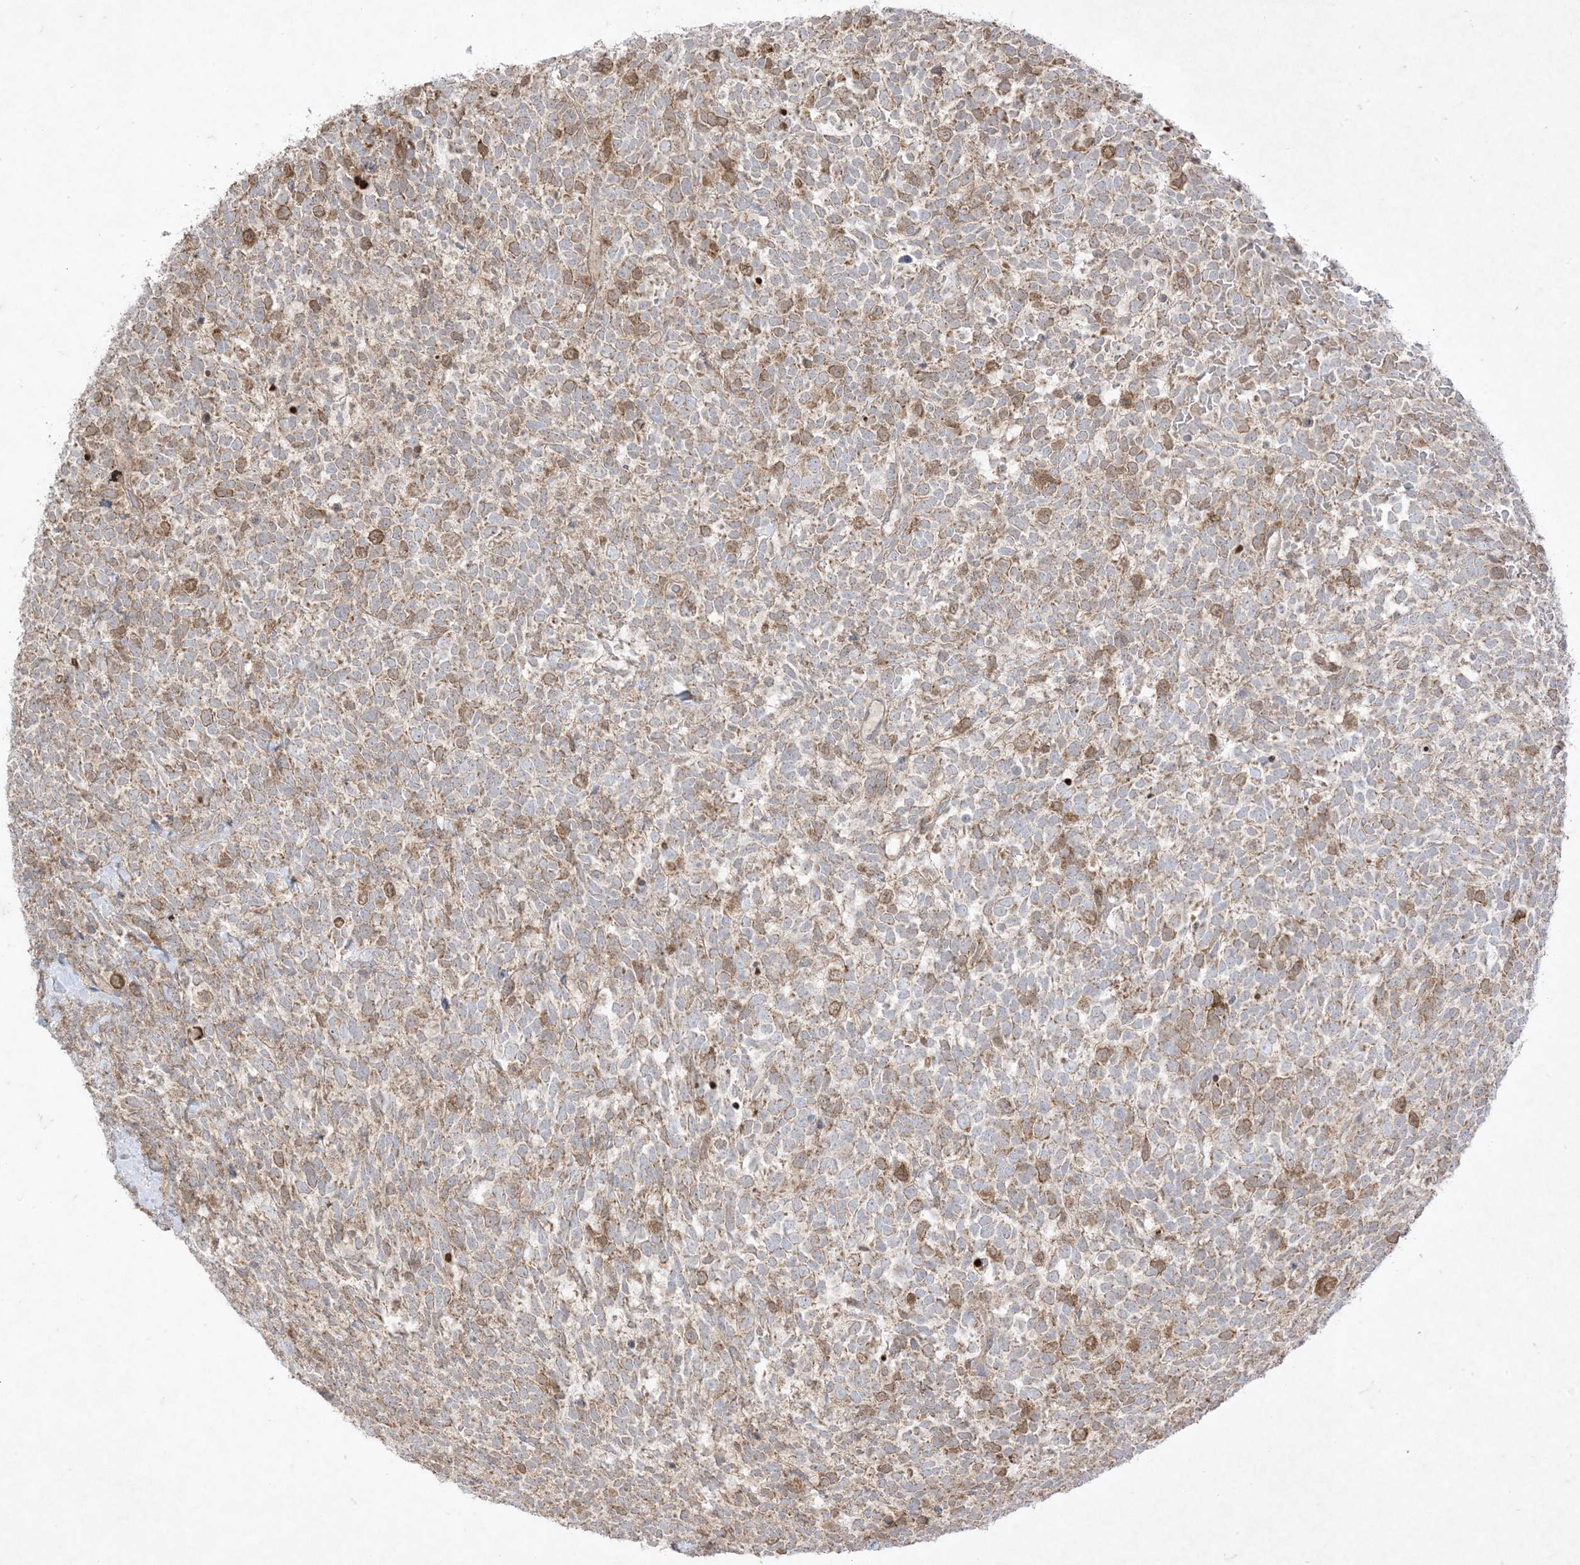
{"staining": {"intensity": "moderate", "quantity": "25%-75%", "location": "cytoplasmic/membranous"}, "tissue": "urothelial cancer", "cell_type": "Tumor cells", "image_type": "cancer", "snomed": [{"axis": "morphology", "description": "Urothelial carcinoma, High grade"}, {"axis": "topography", "description": "Urinary bladder"}], "caption": "Immunohistochemistry staining of urothelial cancer, which exhibits medium levels of moderate cytoplasmic/membranous staining in approximately 25%-75% of tumor cells indicating moderate cytoplasmic/membranous protein positivity. The staining was performed using DAB (3,3'-diaminobenzidine) (brown) for protein detection and nuclei were counterstained in hematoxylin (blue).", "gene": "UBE2C", "patient": {"sex": "female", "age": 82}}